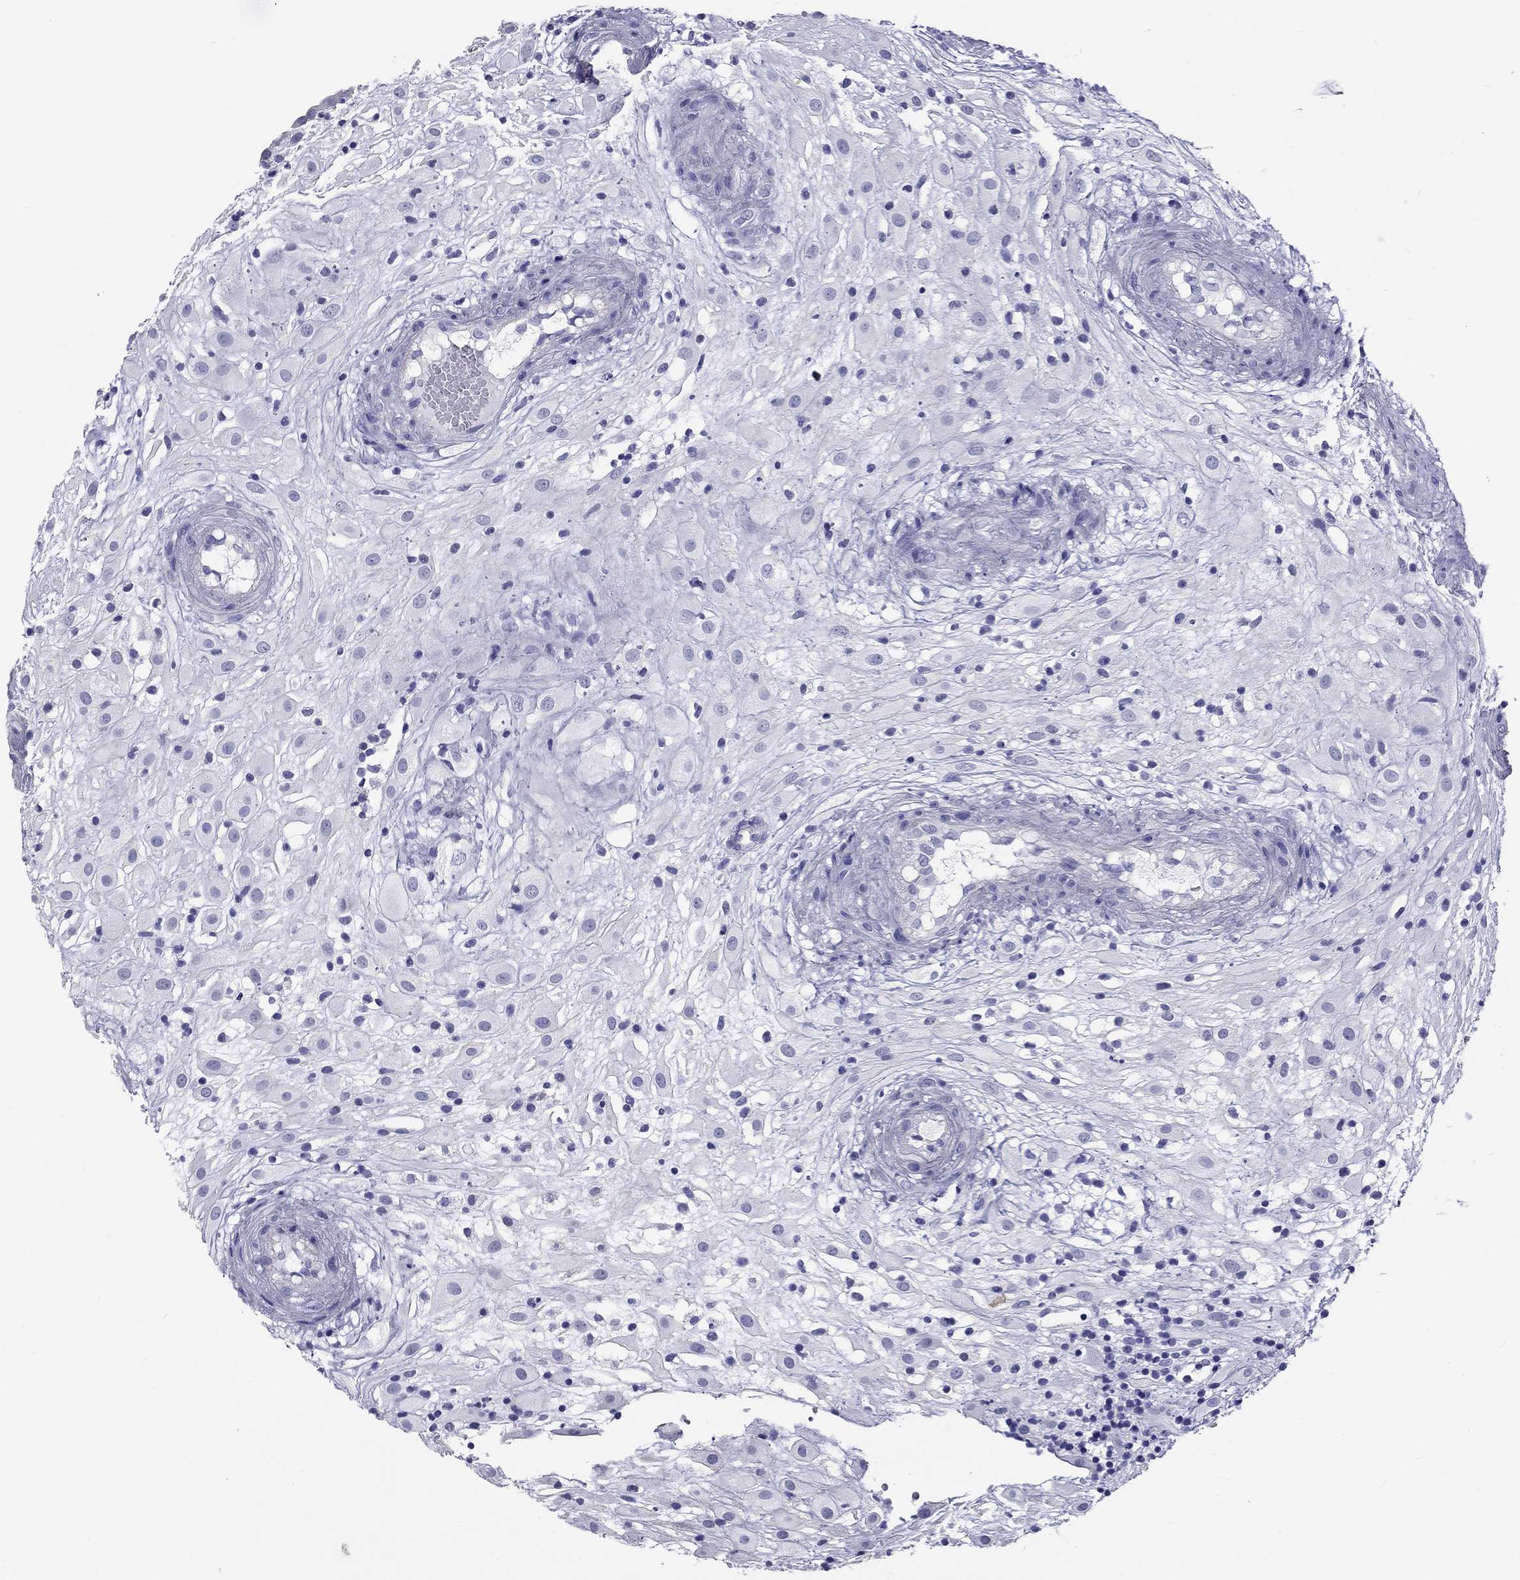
{"staining": {"intensity": "negative", "quantity": "none", "location": "none"}, "tissue": "placenta", "cell_type": "Decidual cells", "image_type": "normal", "snomed": [{"axis": "morphology", "description": "Normal tissue, NOS"}, {"axis": "topography", "description": "Placenta"}], "caption": "Placenta was stained to show a protein in brown. There is no significant positivity in decidual cells.", "gene": "DNALI1", "patient": {"sex": "female", "age": 24}}